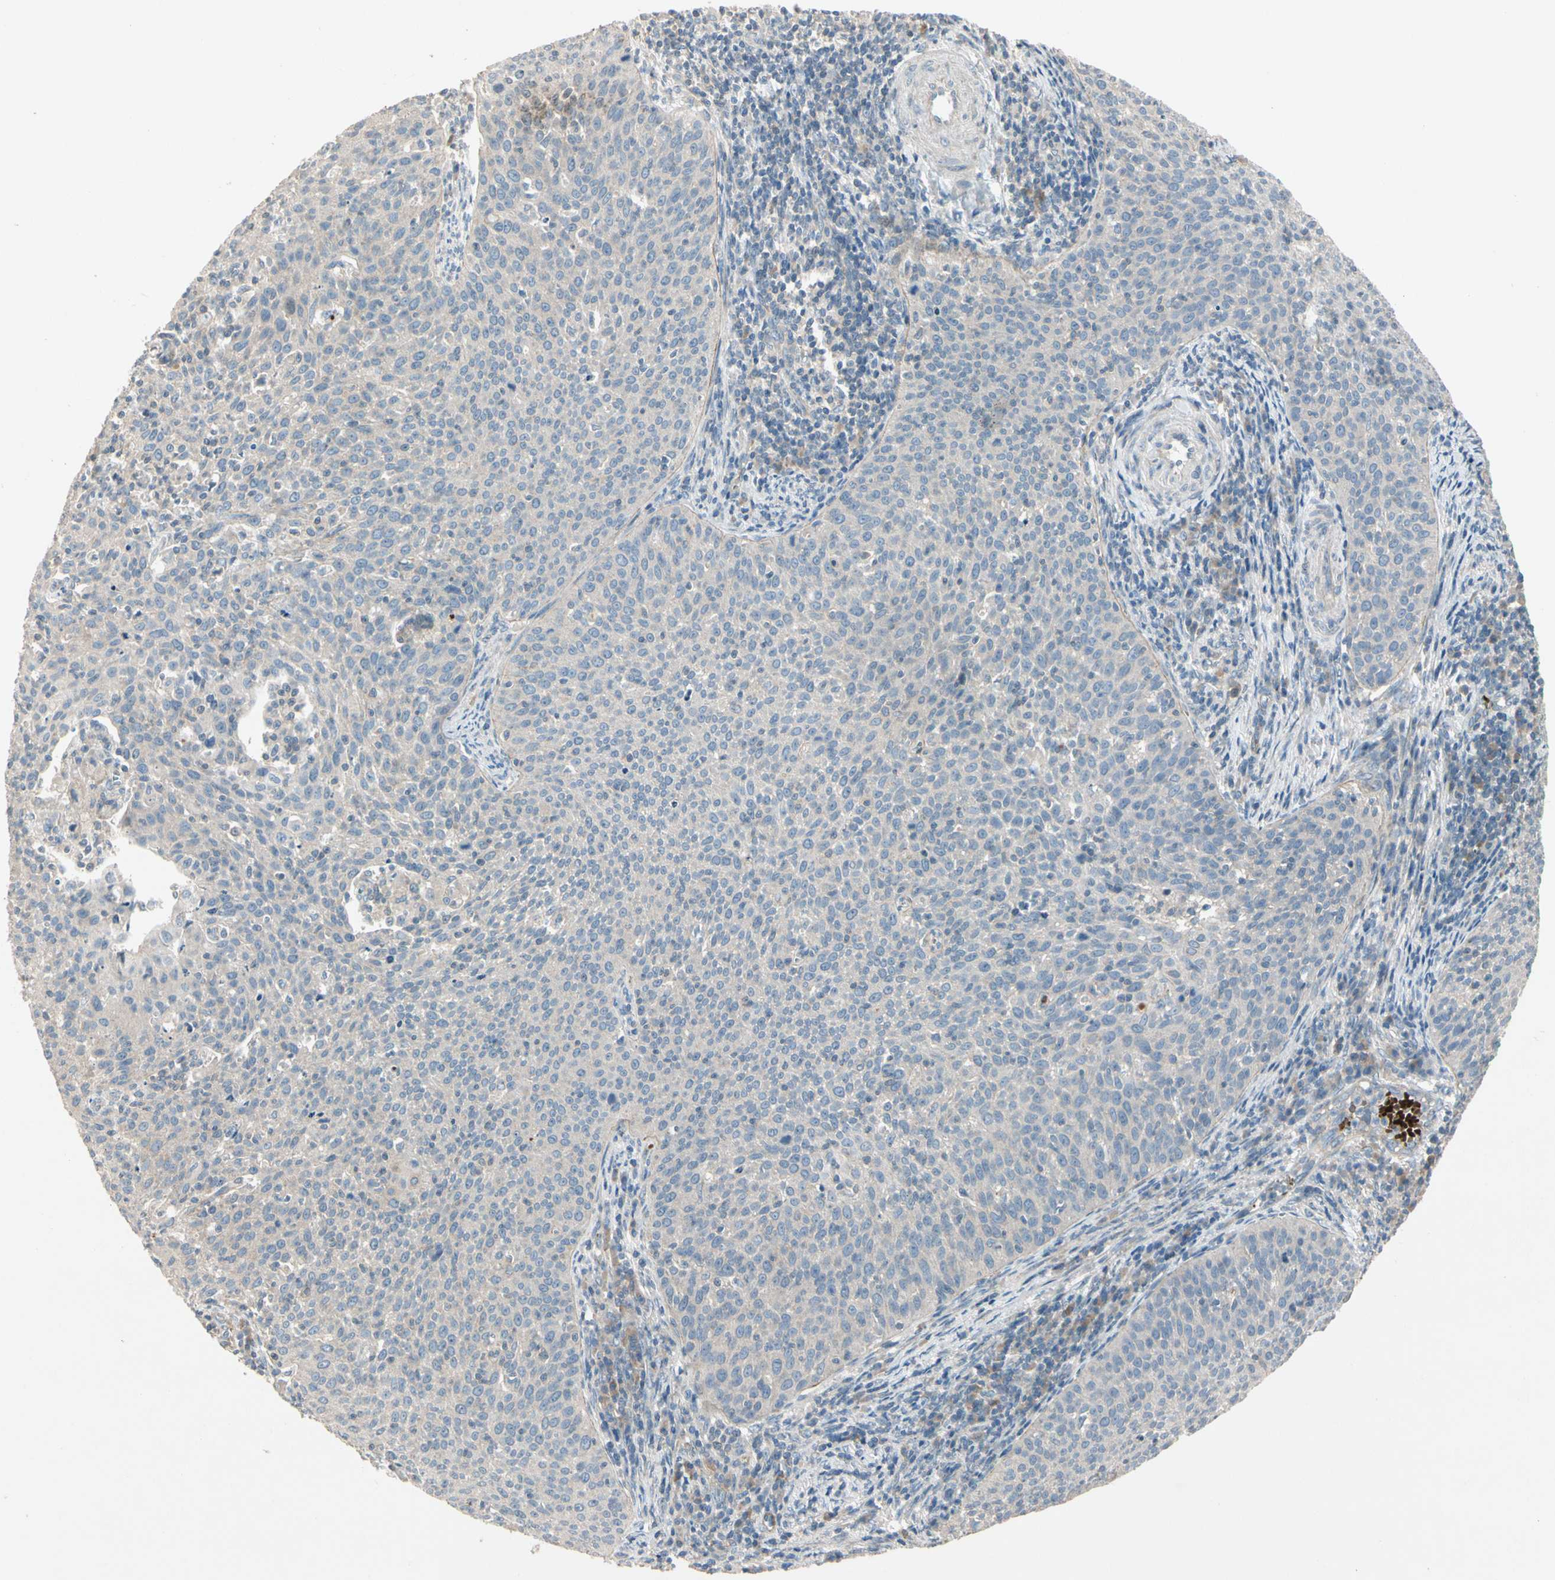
{"staining": {"intensity": "negative", "quantity": "none", "location": "none"}, "tissue": "cervical cancer", "cell_type": "Tumor cells", "image_type": "cancer", "snomed": [{"axis": "morphology", "description": "Squamous cell carcinoma, NOS"}, {"axis": "topography", "description": "Cervix"}], "caption": "Human cervical cancer (squamous cell carcinoma) stained for a protein using IHC demonstrates no positivity in tumor cells.", "gene": "PPP3CB", "patient": {"sex": "female", "age": 38}}